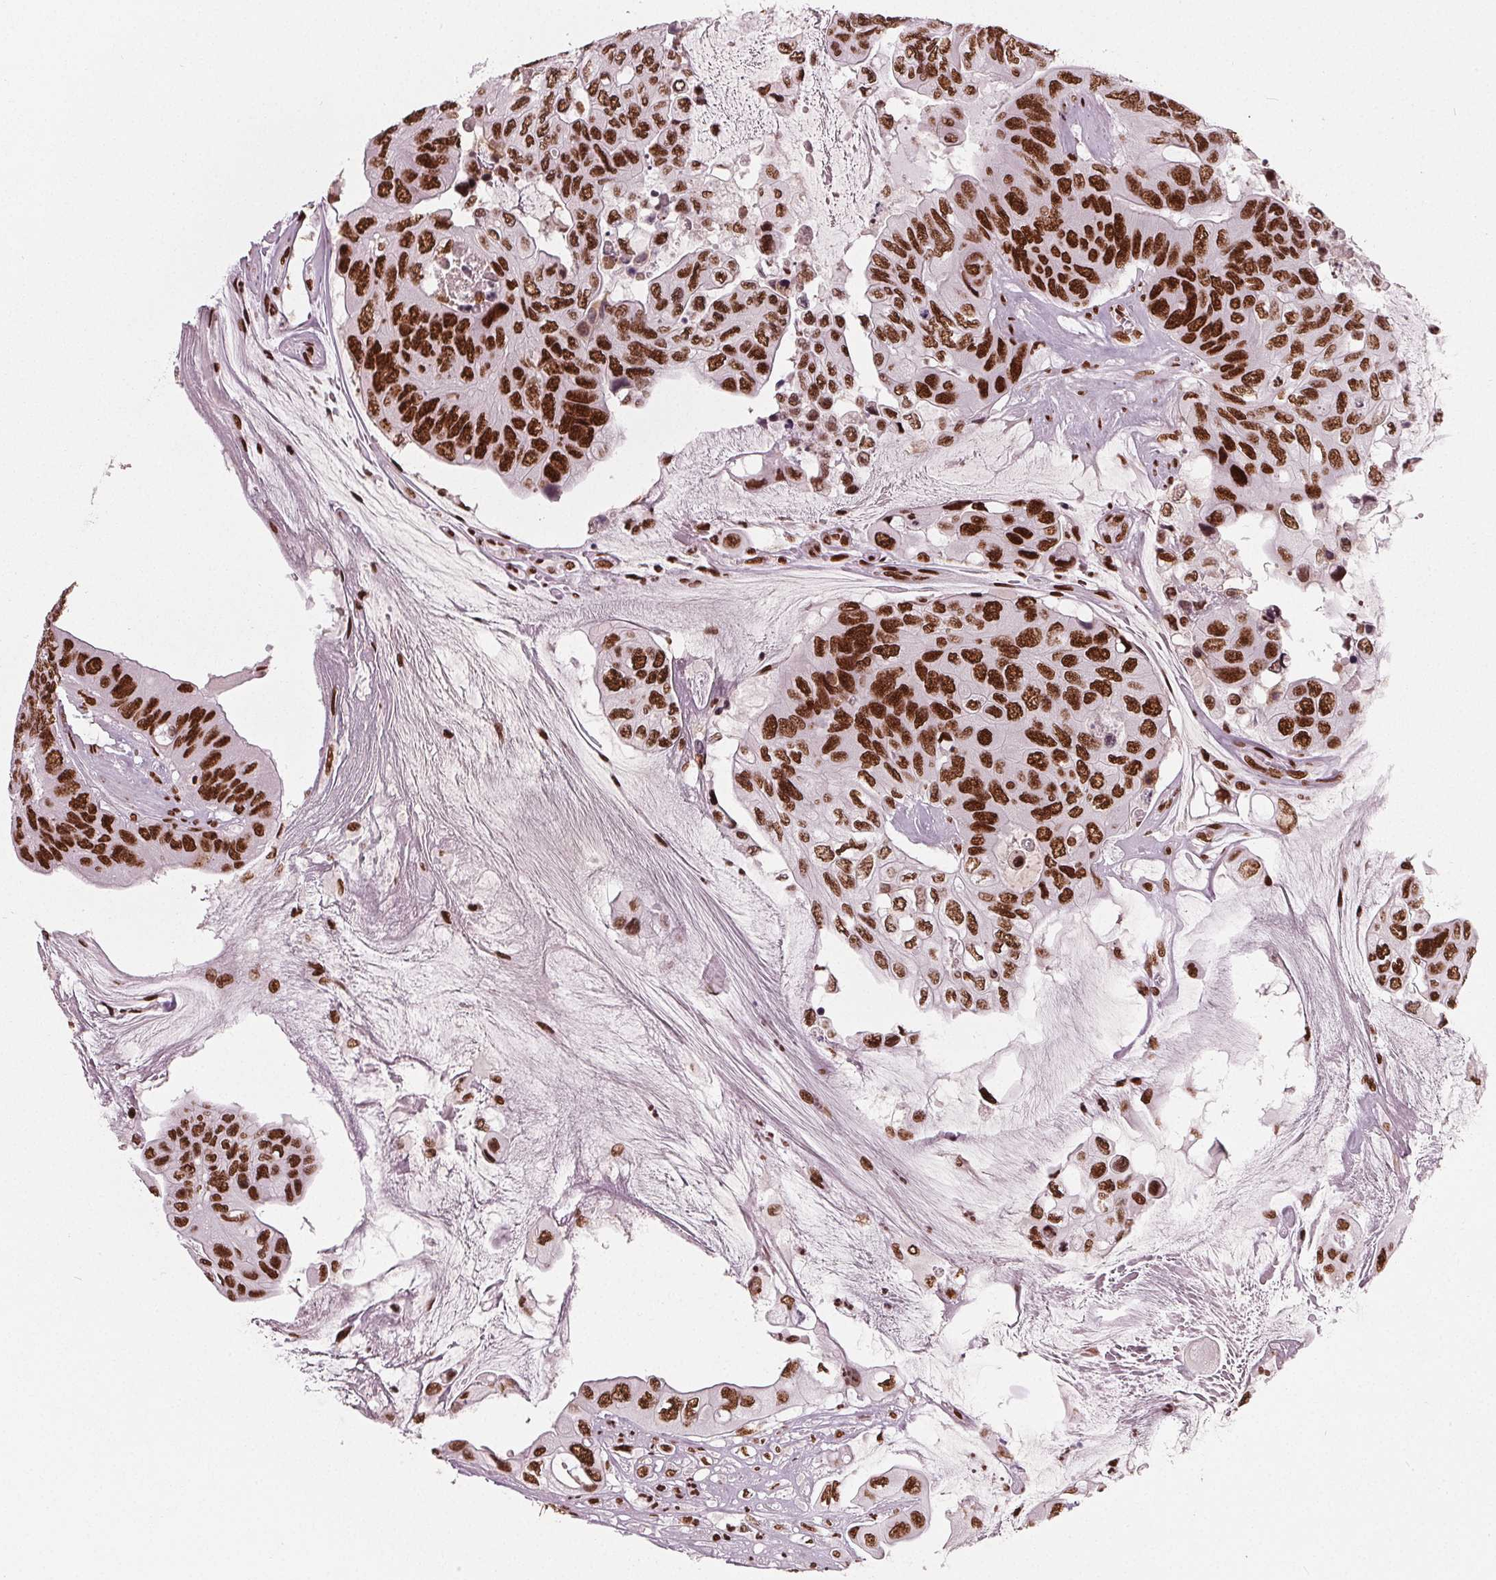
{"staining": {"intensity": "strong", "quantity": ">75%", "location": "nuclear"}, "tissue": "colorectal cancer", "cell_type": "Tumor cells", "image_type": "cancer", "snomed": [{"axis": "morphology", "description": "Adenocarcinoma, NOS"}, {"axis": "topography", "description": "Rectum"}], "caption": "Immunohistochemistry micrograph of human adenocarcinoma (colorectal) stained for a protein (brown), which exhibits high levels of strong nuclear expression in approximately >75% of tumor cells.", "gene": "BRD4", "patient": {"sex": "male", "age": 63}}